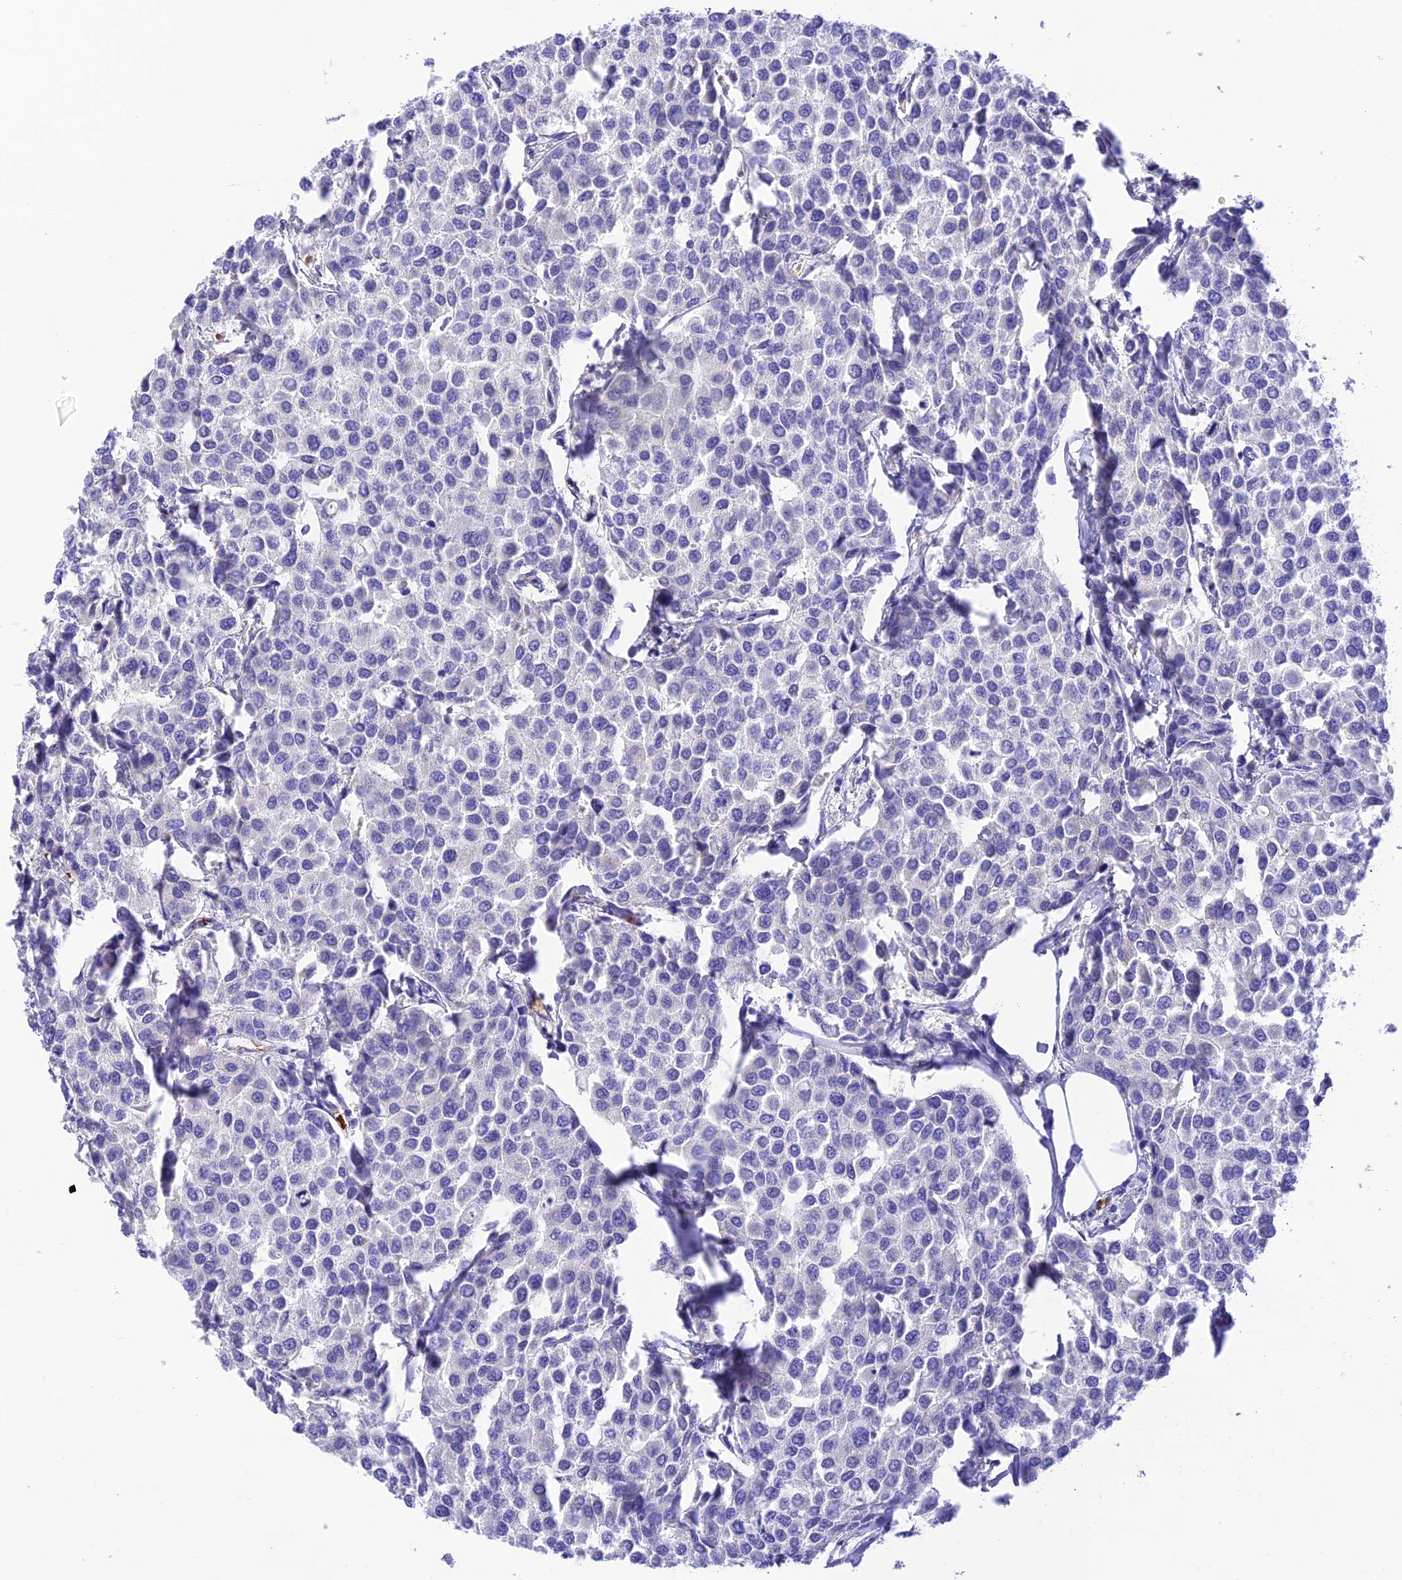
{"staining": {"intensity": "negative", "quantity": "none", "location": "none"}, "tissue": "breast cancer", "cell_type": "Tumor cells", "image_type": "cancer", "snomed": [{"axis": "morphology", "description": "Duct carcinoma"}, {"axis": "topography", "description": "Breast"}], "caption": "A high-resolution image shows immunohistochemistry (IHC) staining of breast cancer, which exhibits no significant positivity in tumor cells.", "gene": "HDHD2", "patient": {"sex": "female", "age": 55}}